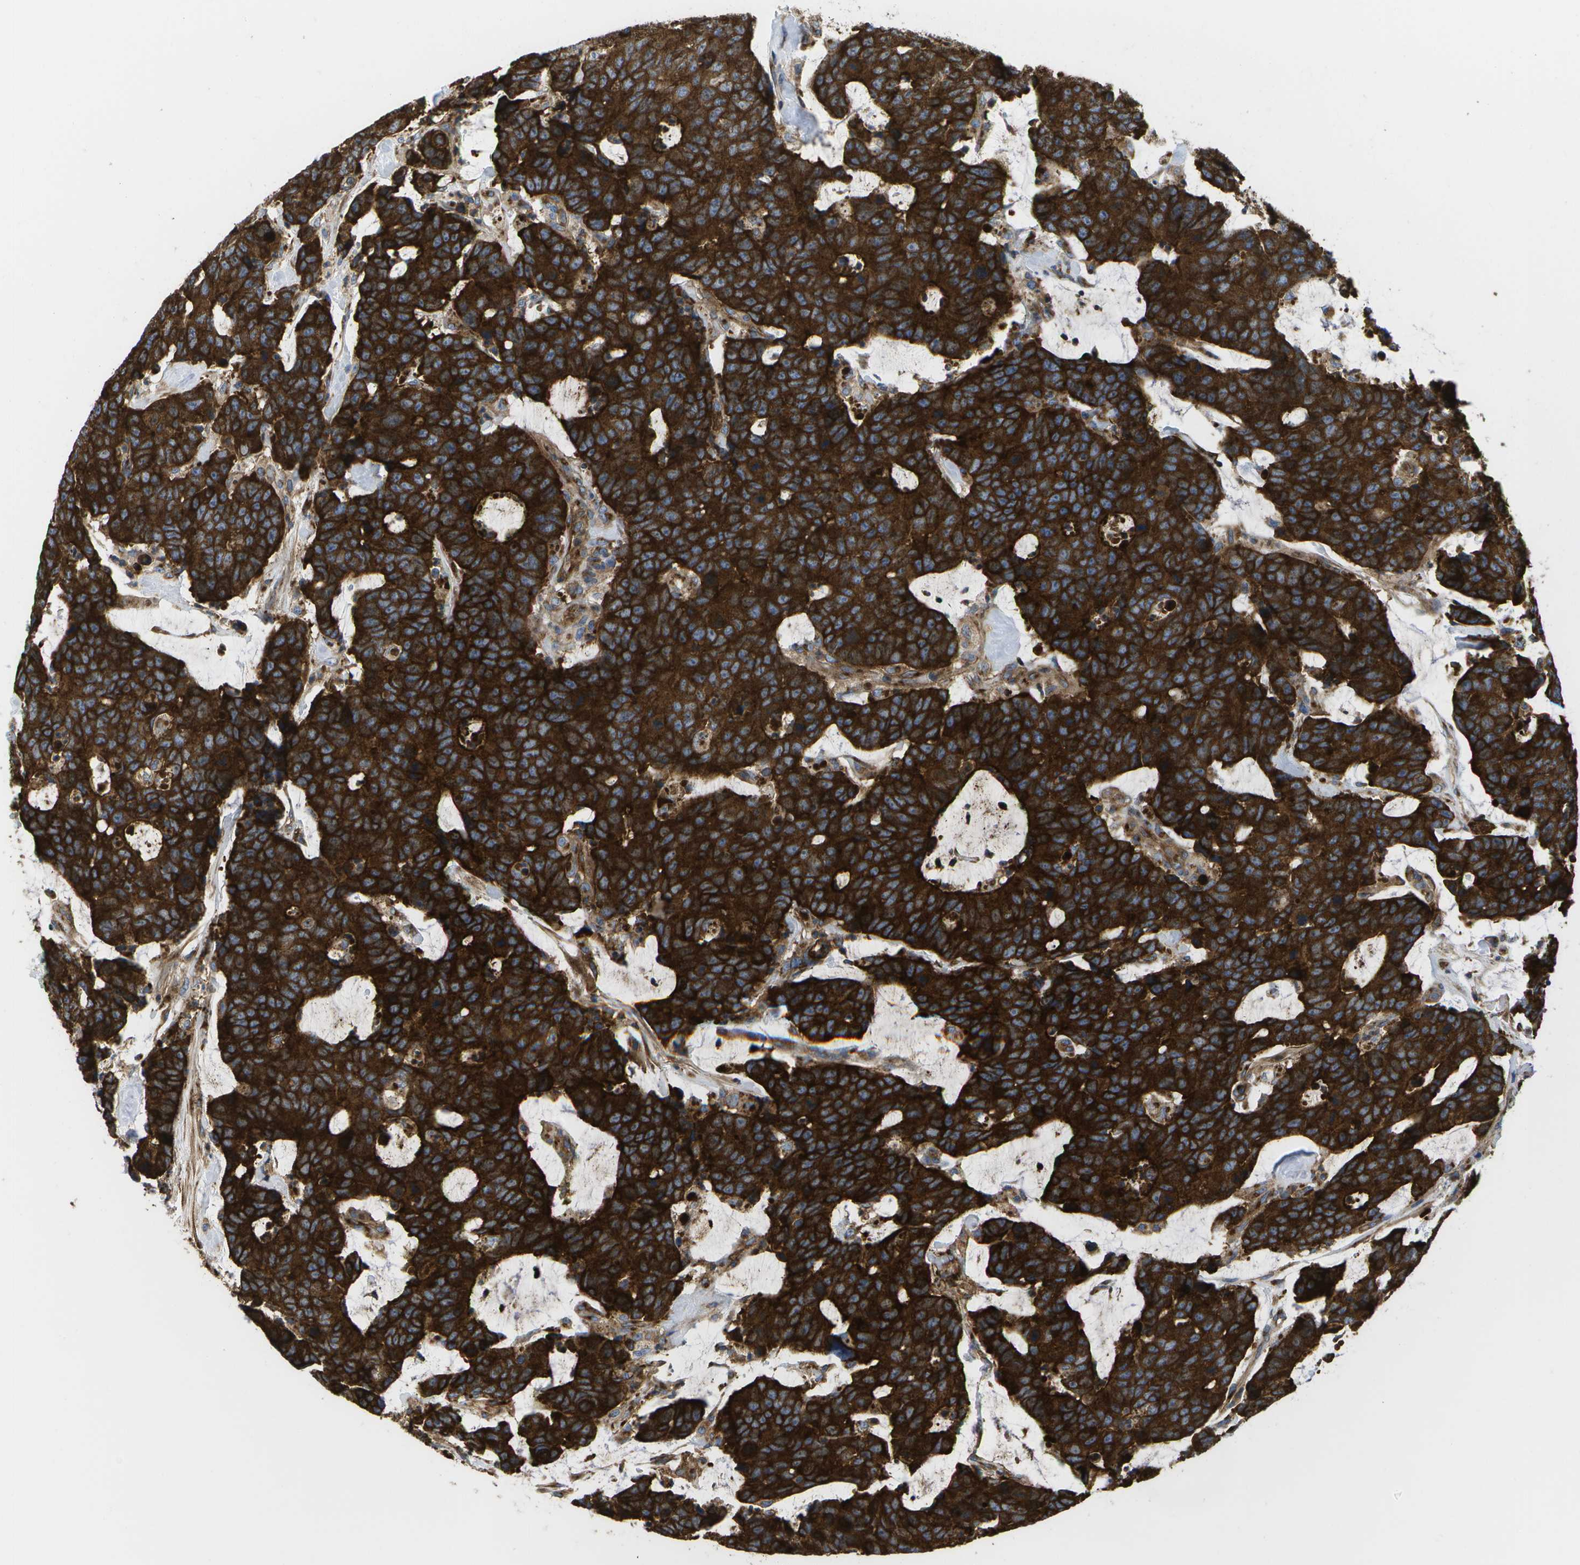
{"staining": {"intensity": "strong", "quantity": ">75%", "location": "cytoplasmic/membranous"}, "tissue": "colorectal cancer", "cell_type": "Tumor cells", "image_type": "cancer", "snomed": [{"axis": "morphology", "description": "Adenocarcinoma, NOS"}, {"axis": "topography", "description": "Colon"}], "caption": "Immunohistochemistry (DAB) staining of colorectal adenocarcinoma reveals strong cytoplasmic/membranous protein positivity in approximately >75% of tumor cells.", "gene": "BST2", "patient": {"sex": "female", "age": 86}}